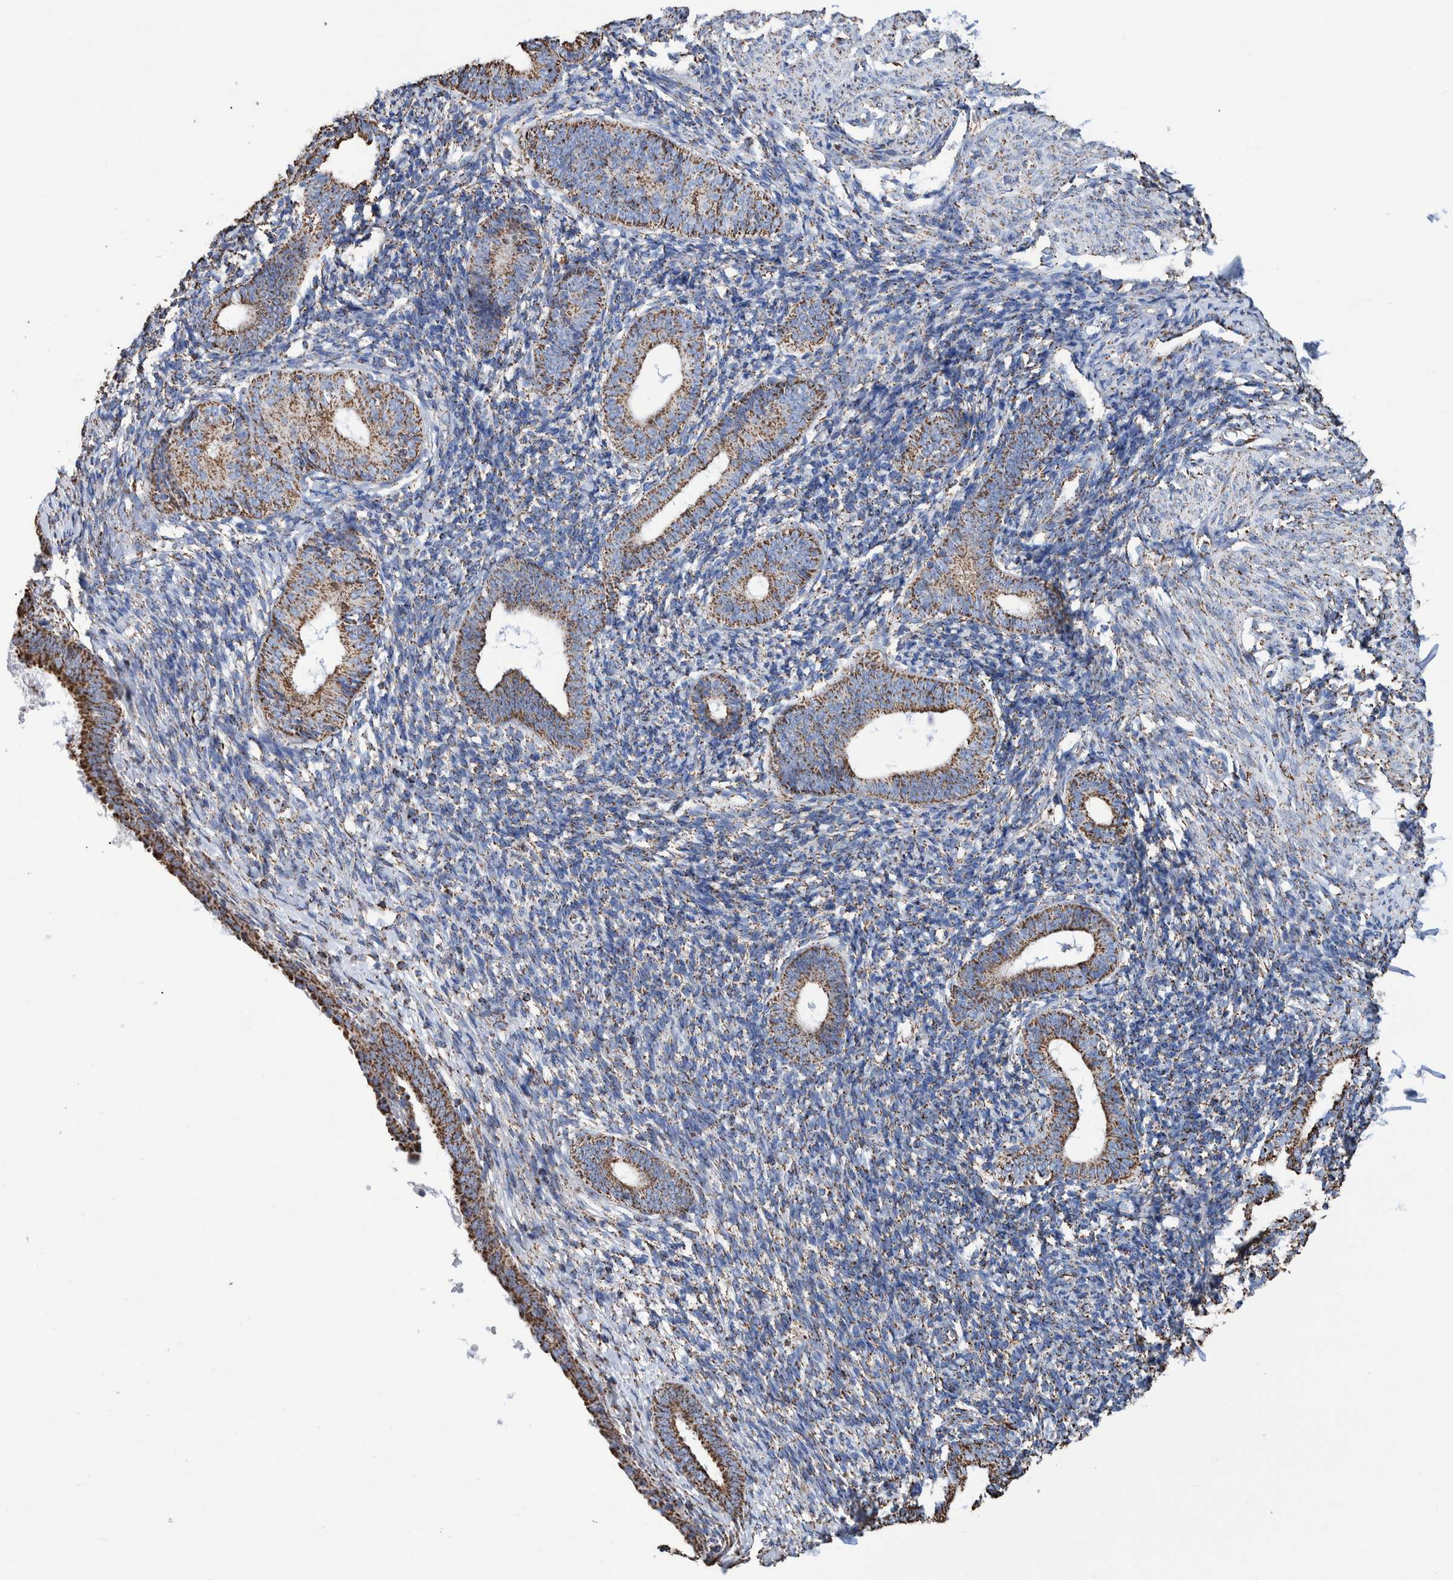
{"staining": {"intensity": "moderate", "quantity": "25%-75%", "location": "cytoplasmic/membranous"}, "tissue": "endometrium", "cell_type": "Cells in endometrial stroma", "image_type": "normal", "snomed": [{"axis": "morphology", "description": "Normal tissue, NOS"}, {"axis": "morphology", "description": "Adenocarcinoma, NOS"}, {"axis": "topography", "description": "Endometrium"}], "caption": "Protein staining of unremarkable endometrium shows moderate cytoplasmic/membranous positivity in about 25%-75% of cells in endometrial stroma. The protein of interest is shown in brown color, while the nuclei are stained blue.", "gene": "VPS26C", "patient": {"sex": "female", "age": 57}}